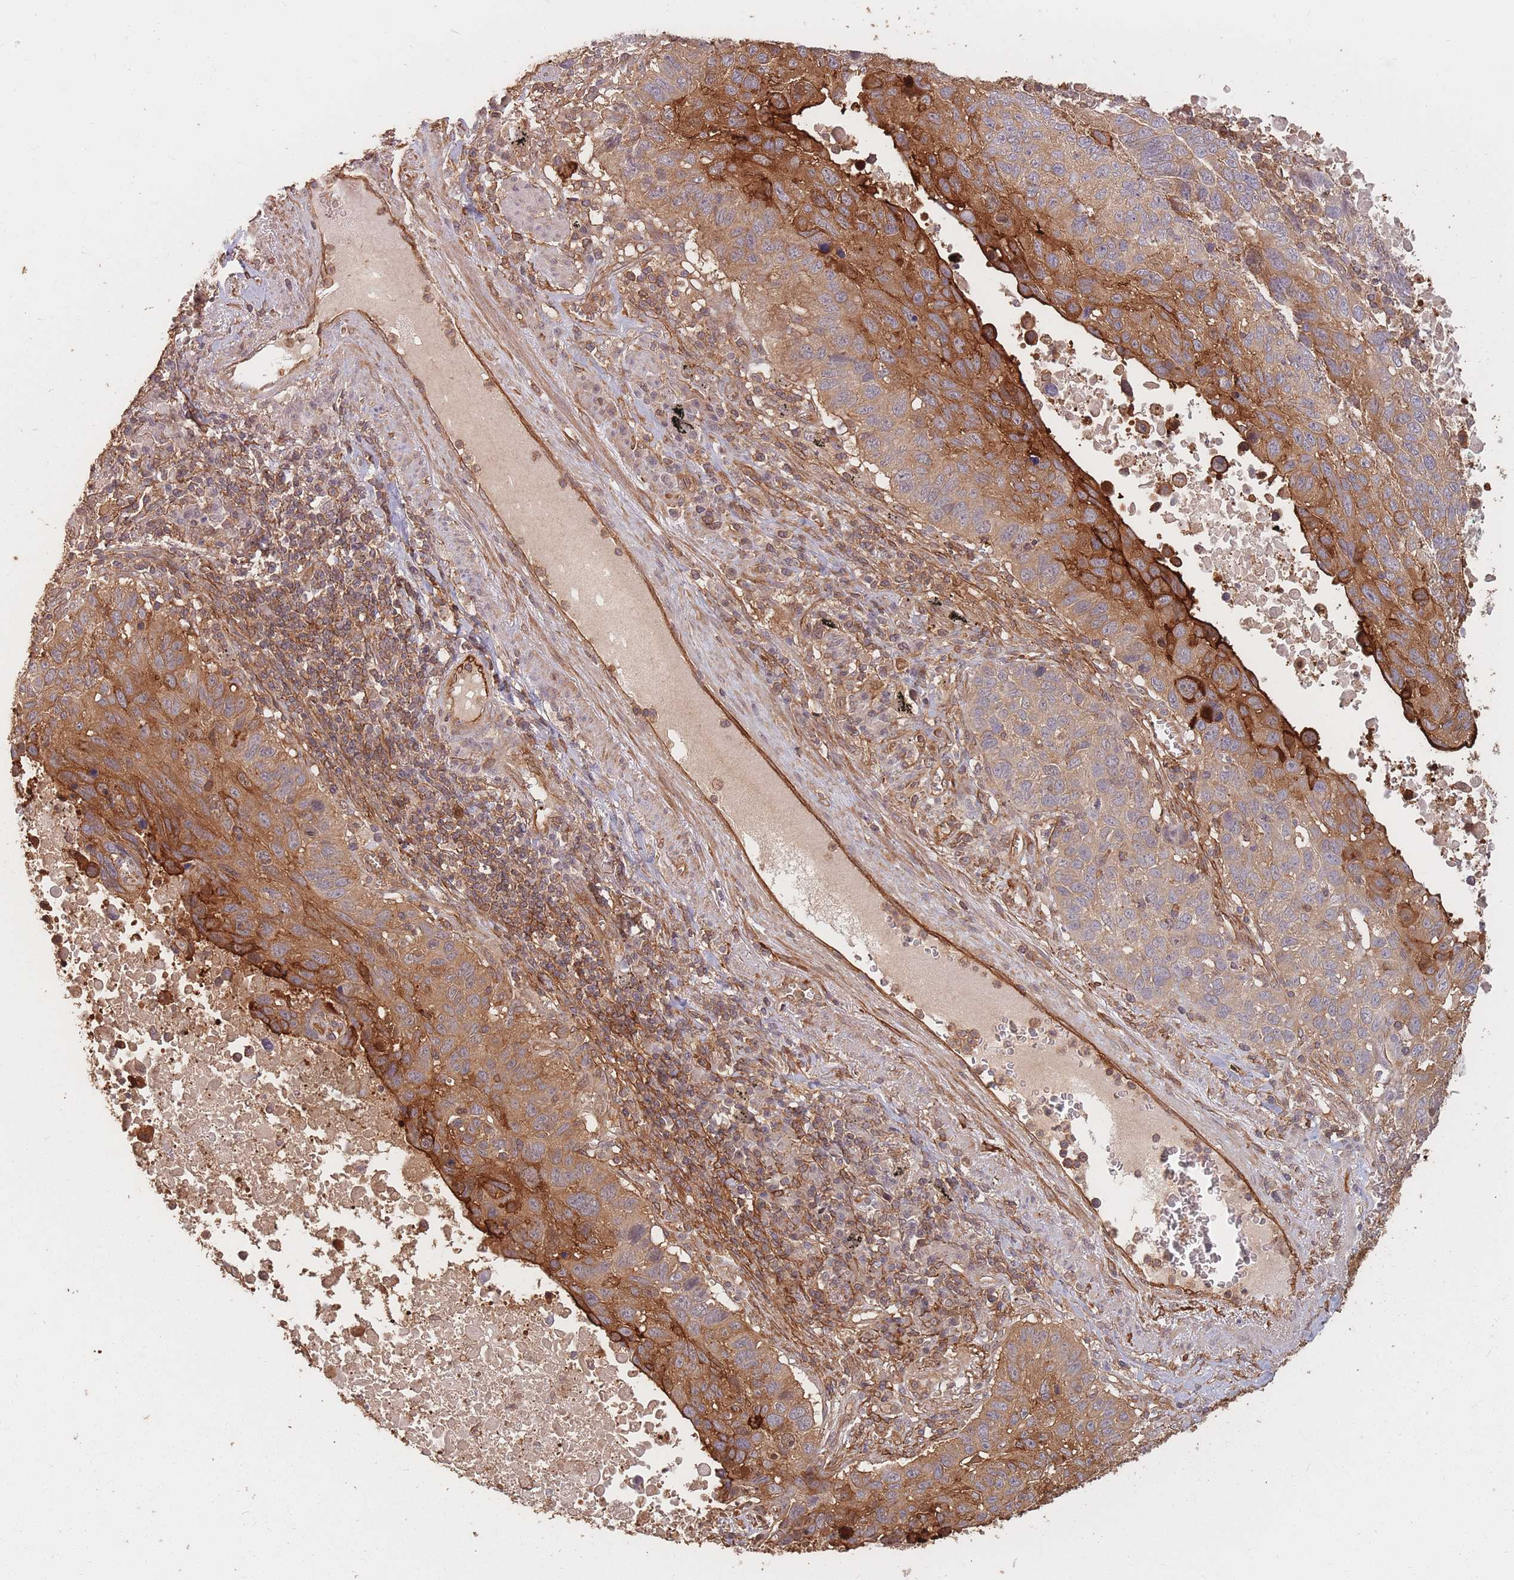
{"staining": {"intensity": "moderate", "quantity": ">75%", "location": "cytoplasmic/membranous"}, "tissue": "lung cancer", "cell_type": "Tumor cells", "image_type": "cancer", "snomed": [{"axis": "morphology", "description": "Squamous cell carcinoma, NOS"}, {"axis": "topography", "description": "Lung"}], "caption": "Lung cancer (squamous cell carcinoma) was stained to show a protein in brown. There is medium levels of moderate cytoplasmic/membranous positivity in approximately >75% of tumor cells. Using DAB (brown) and hematoxylin (blue) stains, captured at high magnification using brightfield microscopy.", "gene": "PLS3", "patient": {"sex": "male", "age": 66}}